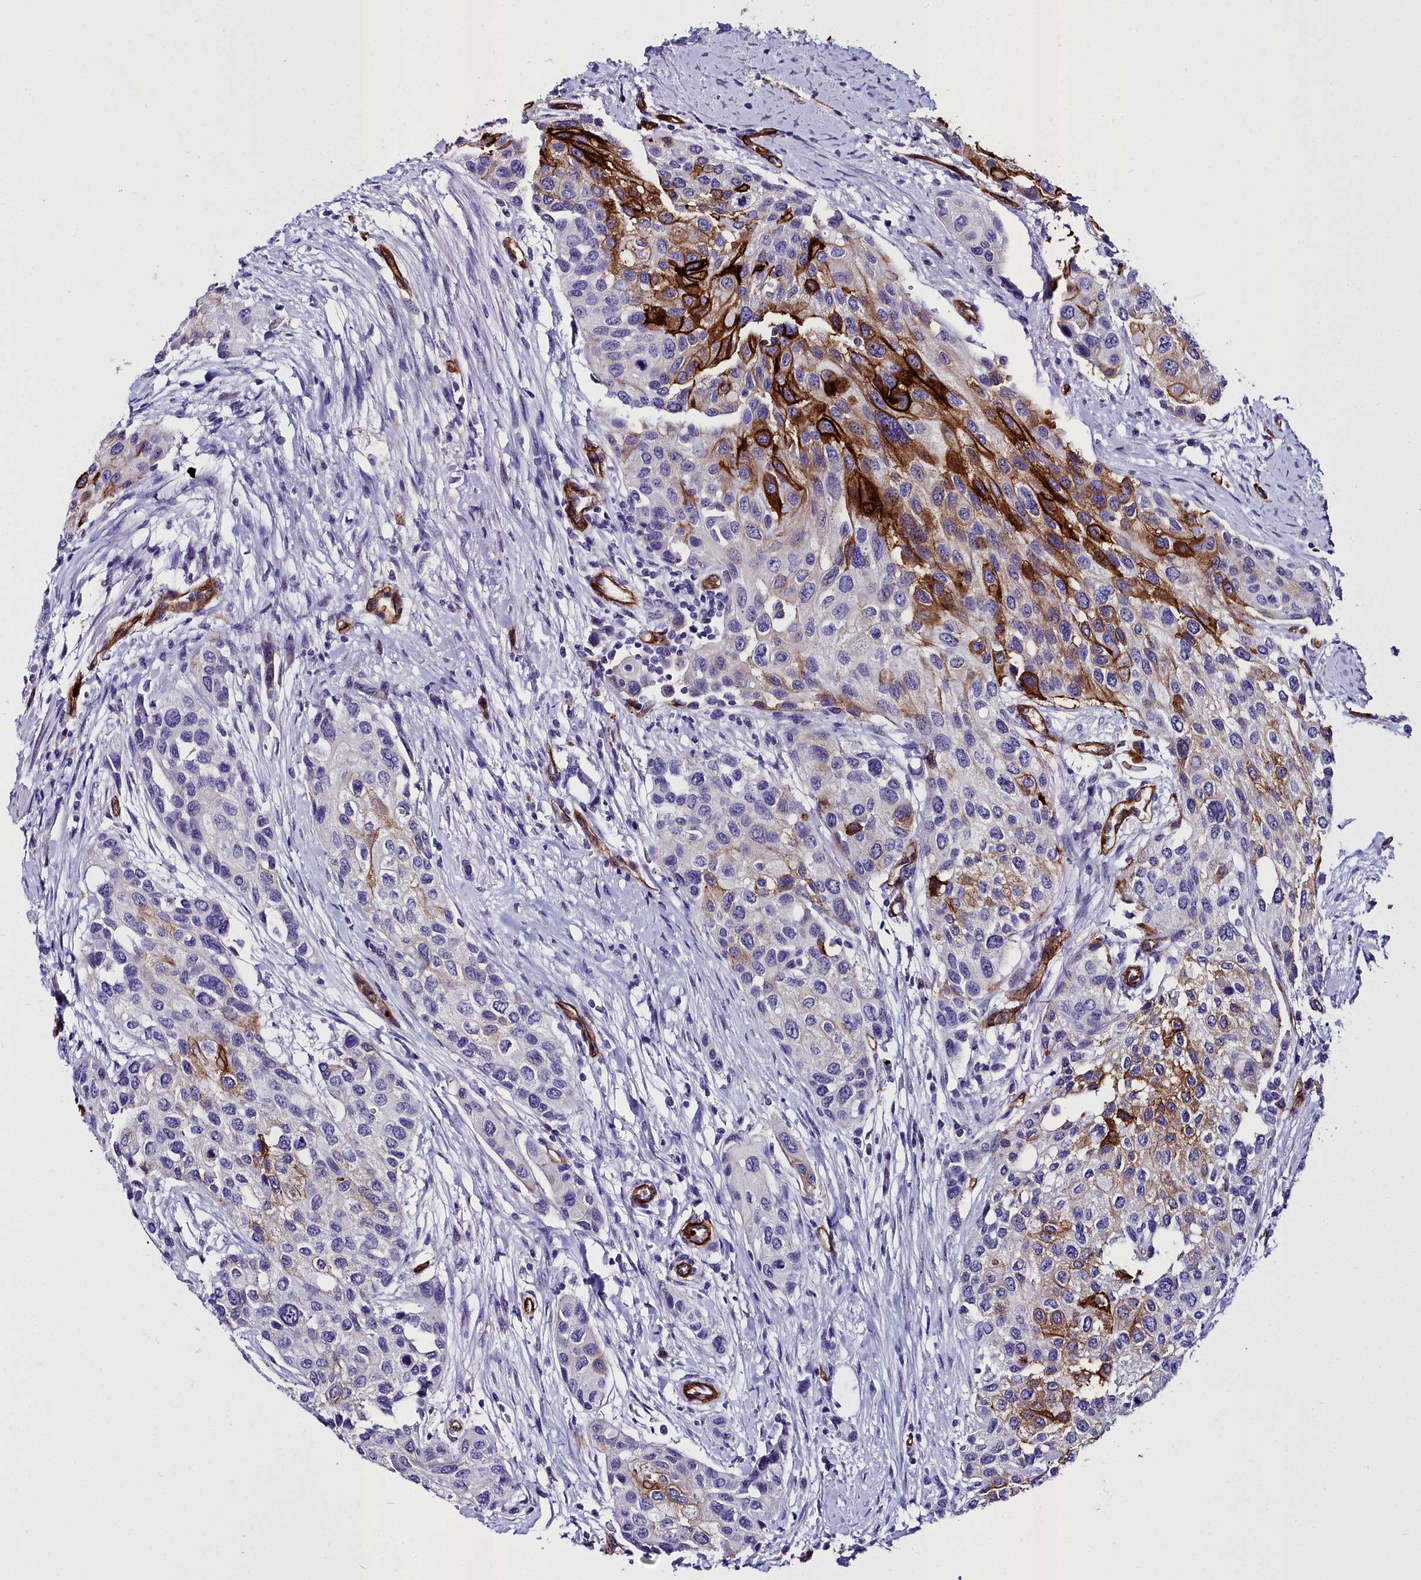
{"staining": {"intensity": "strong", "quantity": "<25%", "location": "cytoplasmic/membranous"}, "tissue": "urothelial cancer", "cell_type": "Tumor cells", "image_type": "cancer", "snomed": [{"axis": "morphology", "description": "Normal tissue, NOS"}, {"axis": "morphology", "description": "Urothelial carcinoma, High grade"}, {"axis": "topography", "description": "Vascular tissue"}, {"axis": "topography", "description": "Urinary bladder"}], "caption": "This image shows immunohistochemistry (IHC) staining of human high-grade urothelial carcinoma, with medium strong cytoplasmic/membranous positivity in about <25% of tumor cells.", "gene": "CYP4F11", "patient": {"sex": "female", "age": 56}}